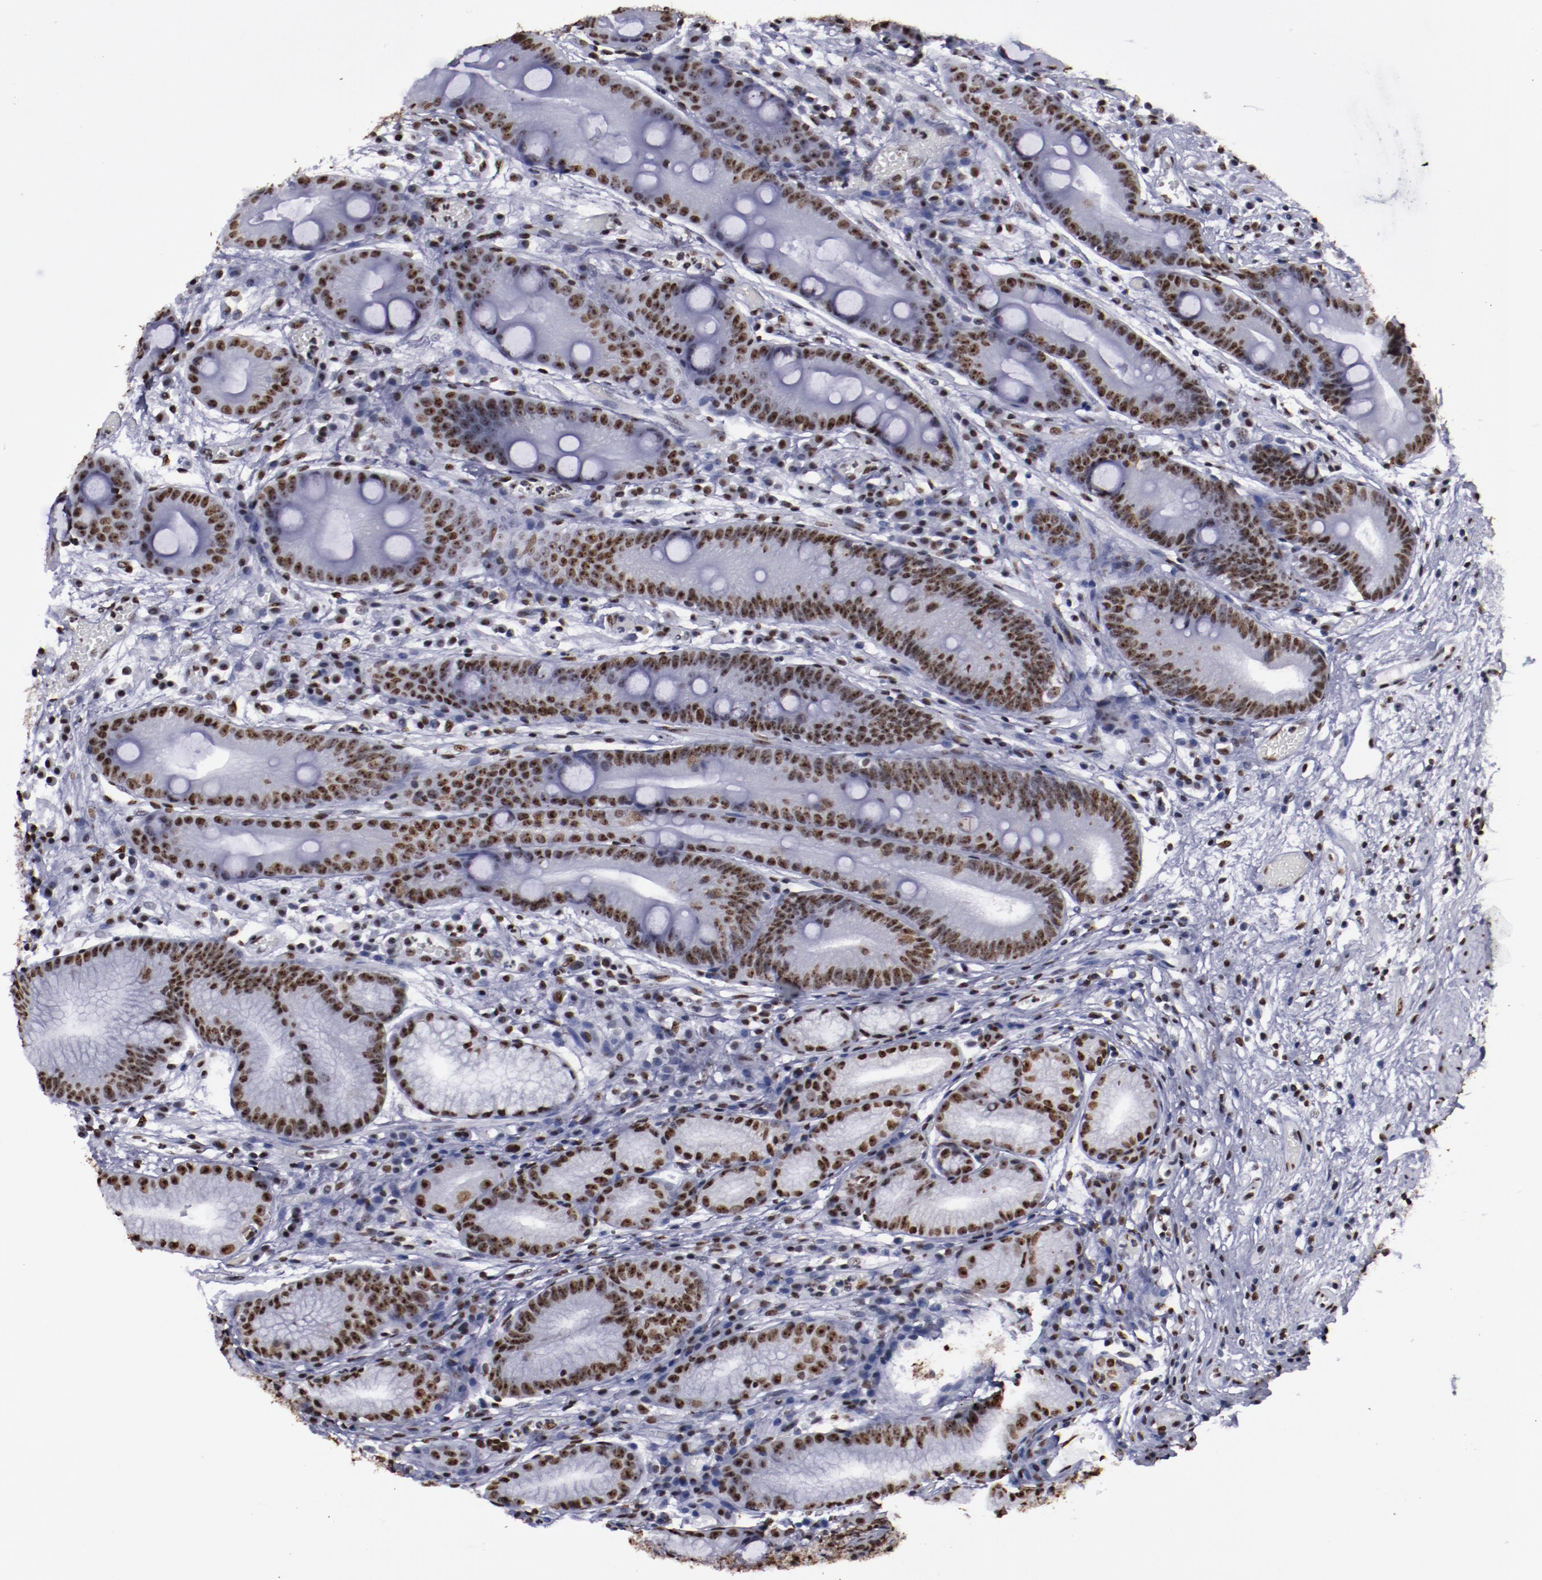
{"staining": {"intensity": "strong", "quantity": ">75%", "location": "nuclear"}, "tissue": "stomach", "cell_type": "Glandular cells", "image_type": "normal", "snomed": [{"axis": "morphology", "description": "Normal tissue, NOS"}, {"axis": "morphology", "description": "Inflammation, NOS"}, {"axis": "topography", "description": "Stomach, lower"}], "caption": "Immunohistochemistry (DAB (3,3'-diaminobenzidine)) staining of normal stomach displays strong nuclear protein staining in about >75% of glandular cells.", "gene": "HNRNPA1L3", "patient": {"sex": "male", "age": 59}}